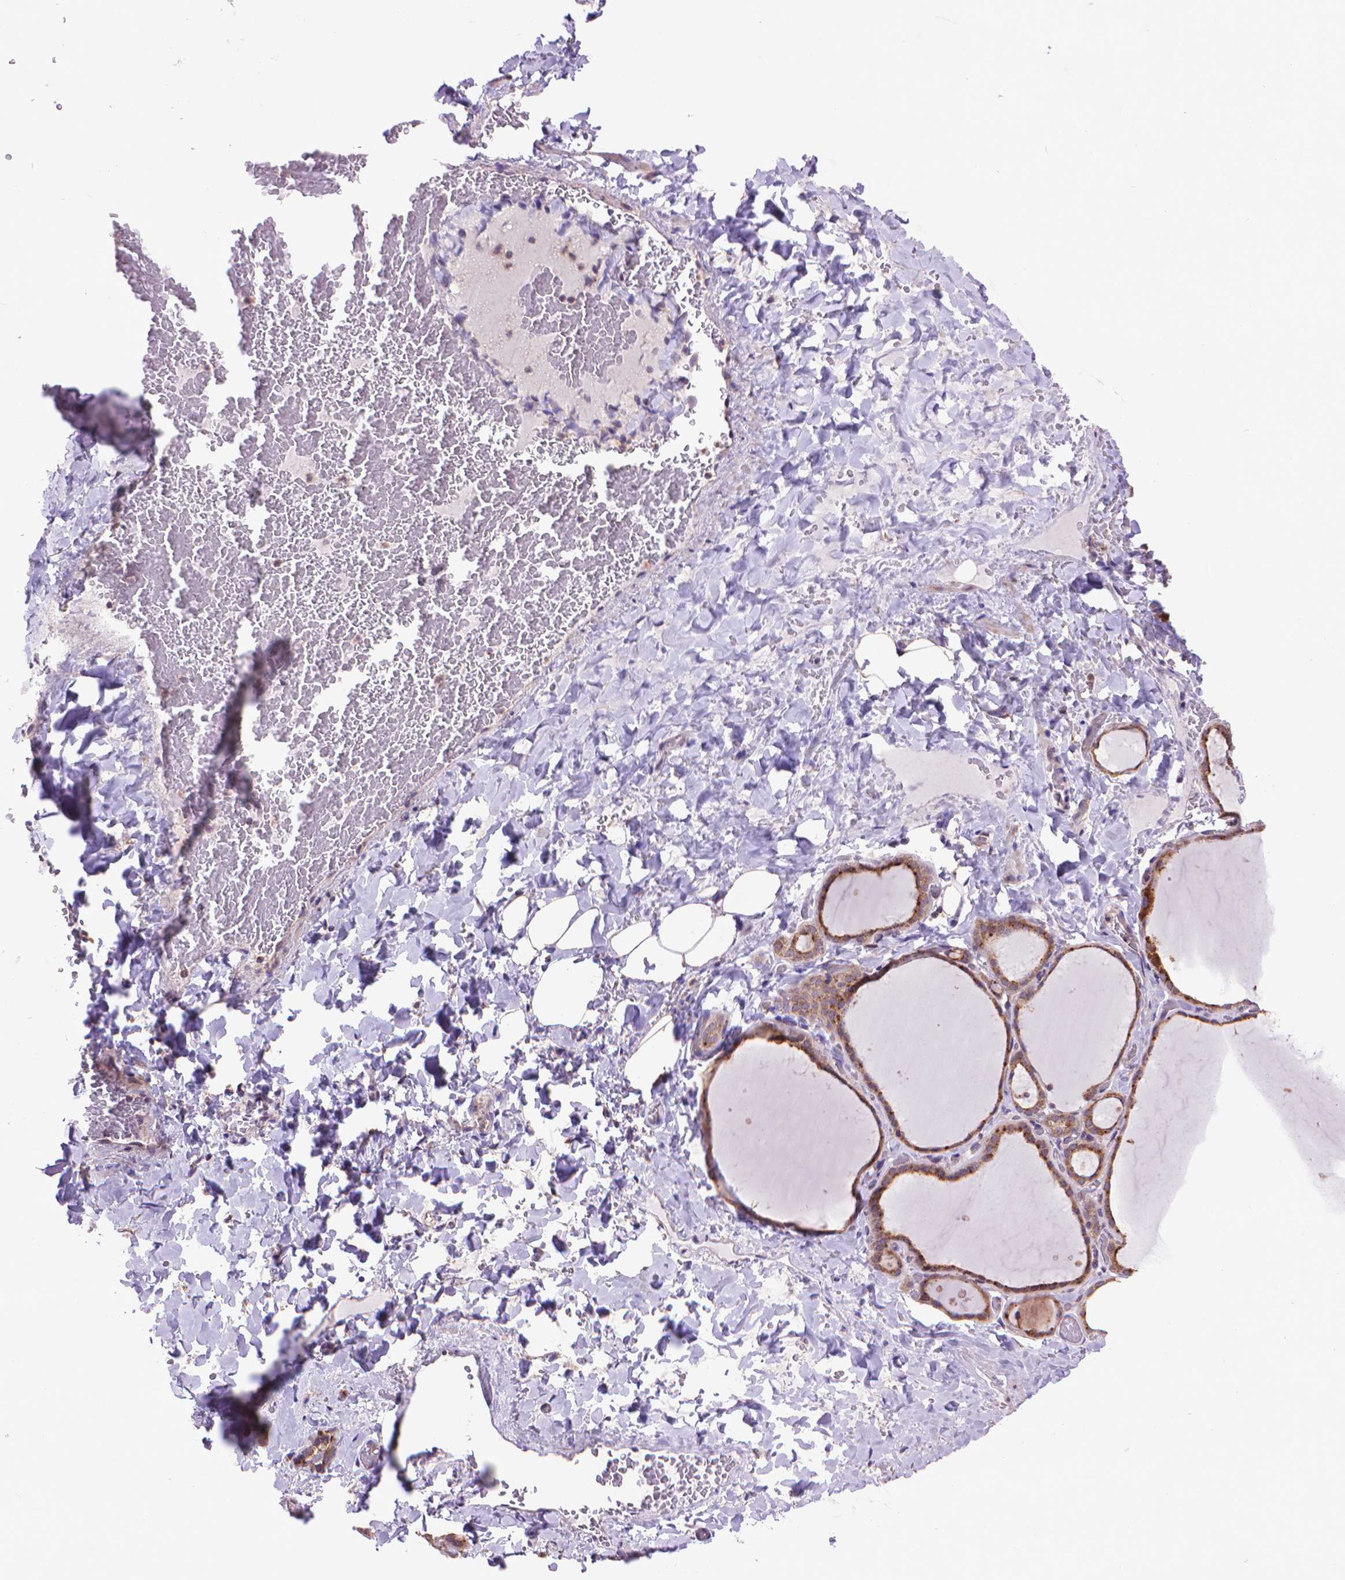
{"staining": {"intensity": "moderate", "quantity": ">75%", "location": "cytoplasmic/membranous"}, "tissue": "thyroid gland", "cell_type": "Glandular cells", "image_type": "normal", "snomed": [{"axis": "morphology", "description": "Normal tissue, NOS"}, {"axis": "topography", "description": "Thyroid gland"}], "caption": "This histopathology image displays normal thyroid gland stained with immunohistochemistry (IHC) to label a protein in brown. The cytoplasmic/membranous of glandular cells show moderate positivity for the protein. Nuclei are counter-stained blue.", "gene": "GLB1", "patient": {"sex": "female", "age": 22}}